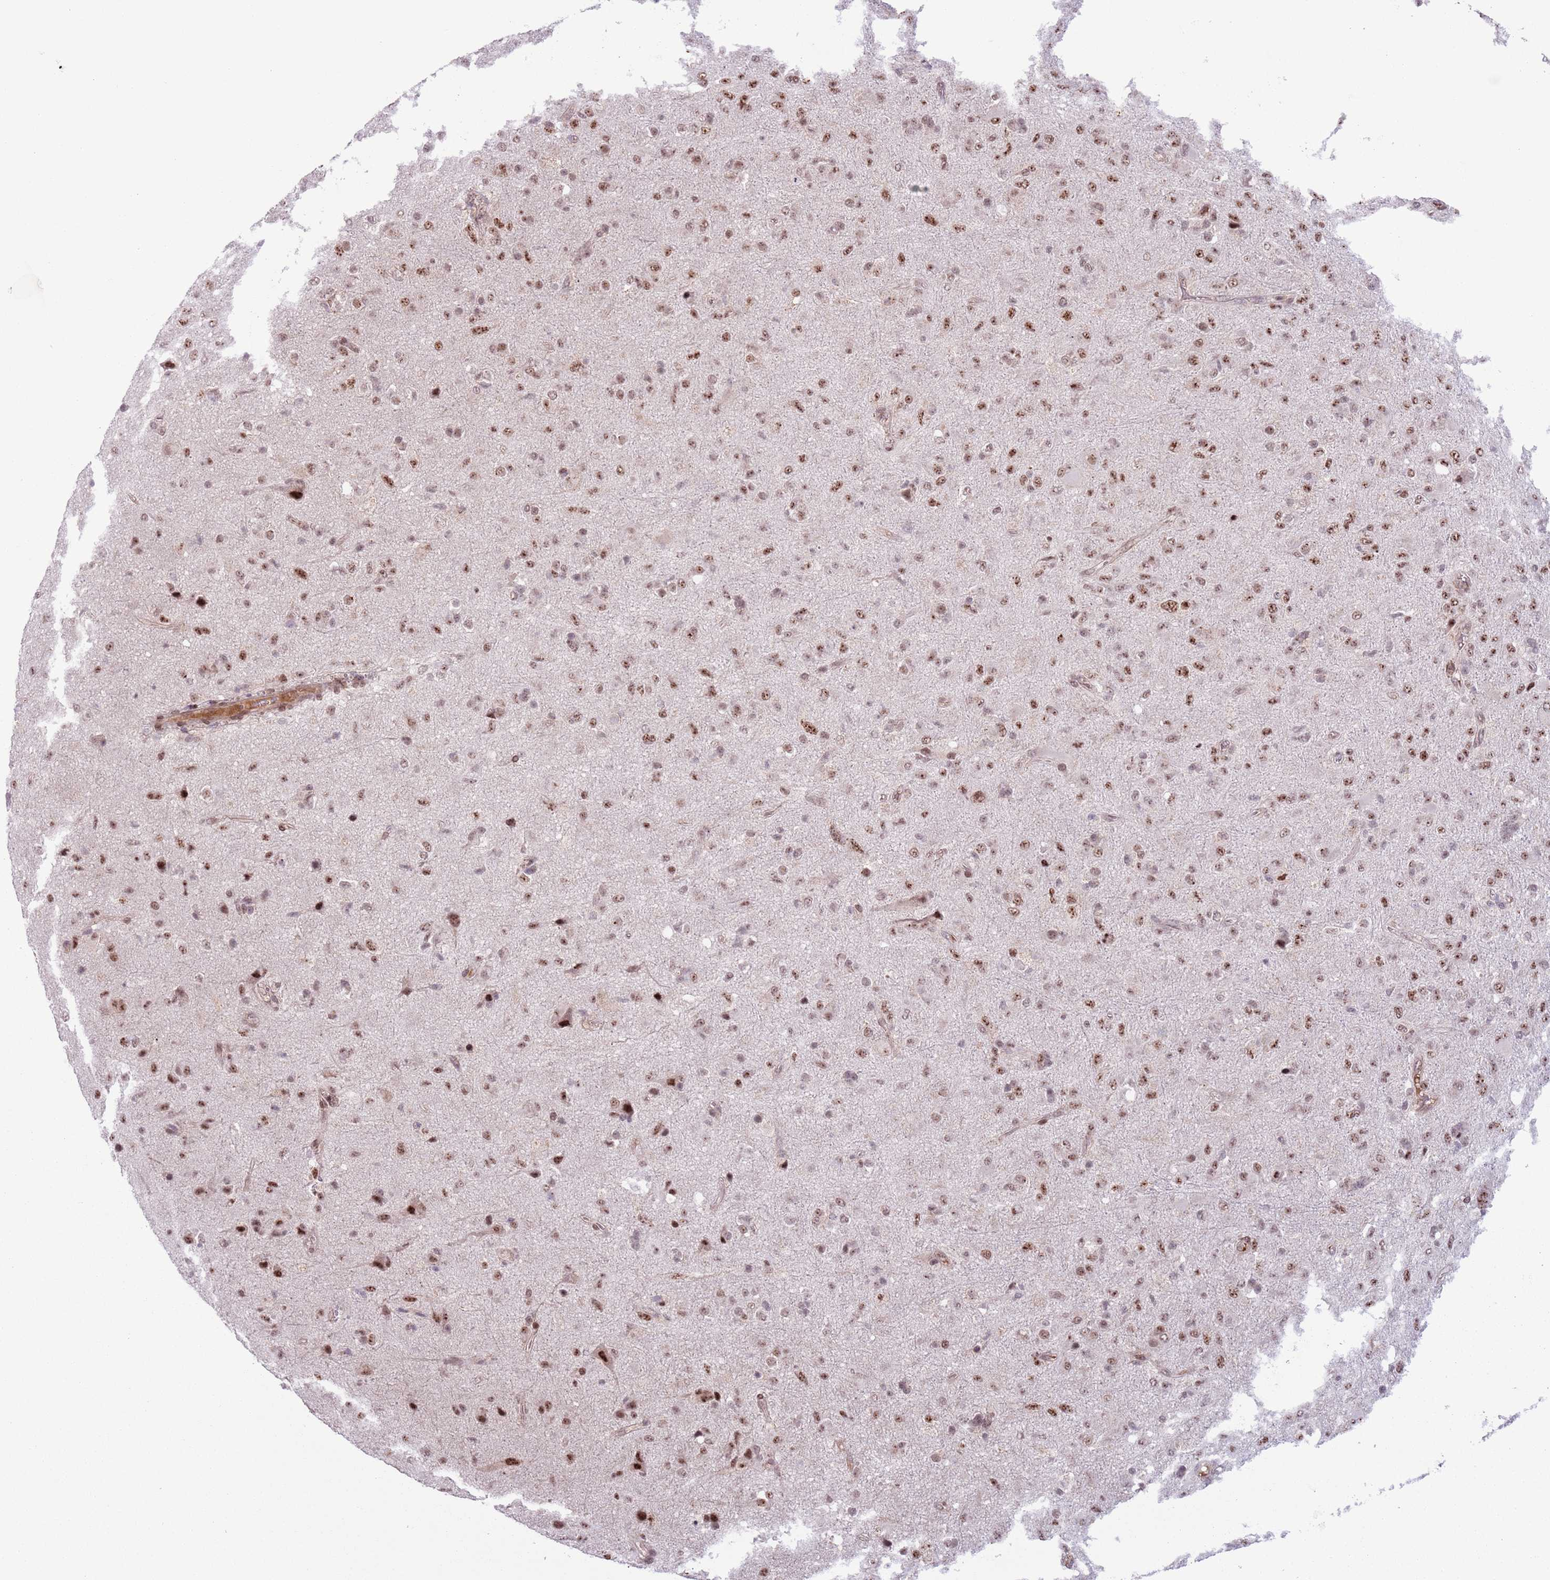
{"staining": {"intensity": "moderate", "quantity": ">75%", "location": "nuclear"}, "tissue": "glioma", "cell_type": "Tumor cells", "image_type": "cancer", "snomed": [{"axis": "morphology", "description": "Glioma, malignant, Low grade"}, {"axis": "topography", "description": "Brain"}], "caption": "Low-grade glioma (malignant) stained with immunohistochemistry (IHC) shows moderate nuclear positivity in about >75% of tumor cells. (Brightfield microscopy of DAB IHC at high magnification).", "gene": "SIPA1L3", "patient": {"sex": "male", "age": 65}}